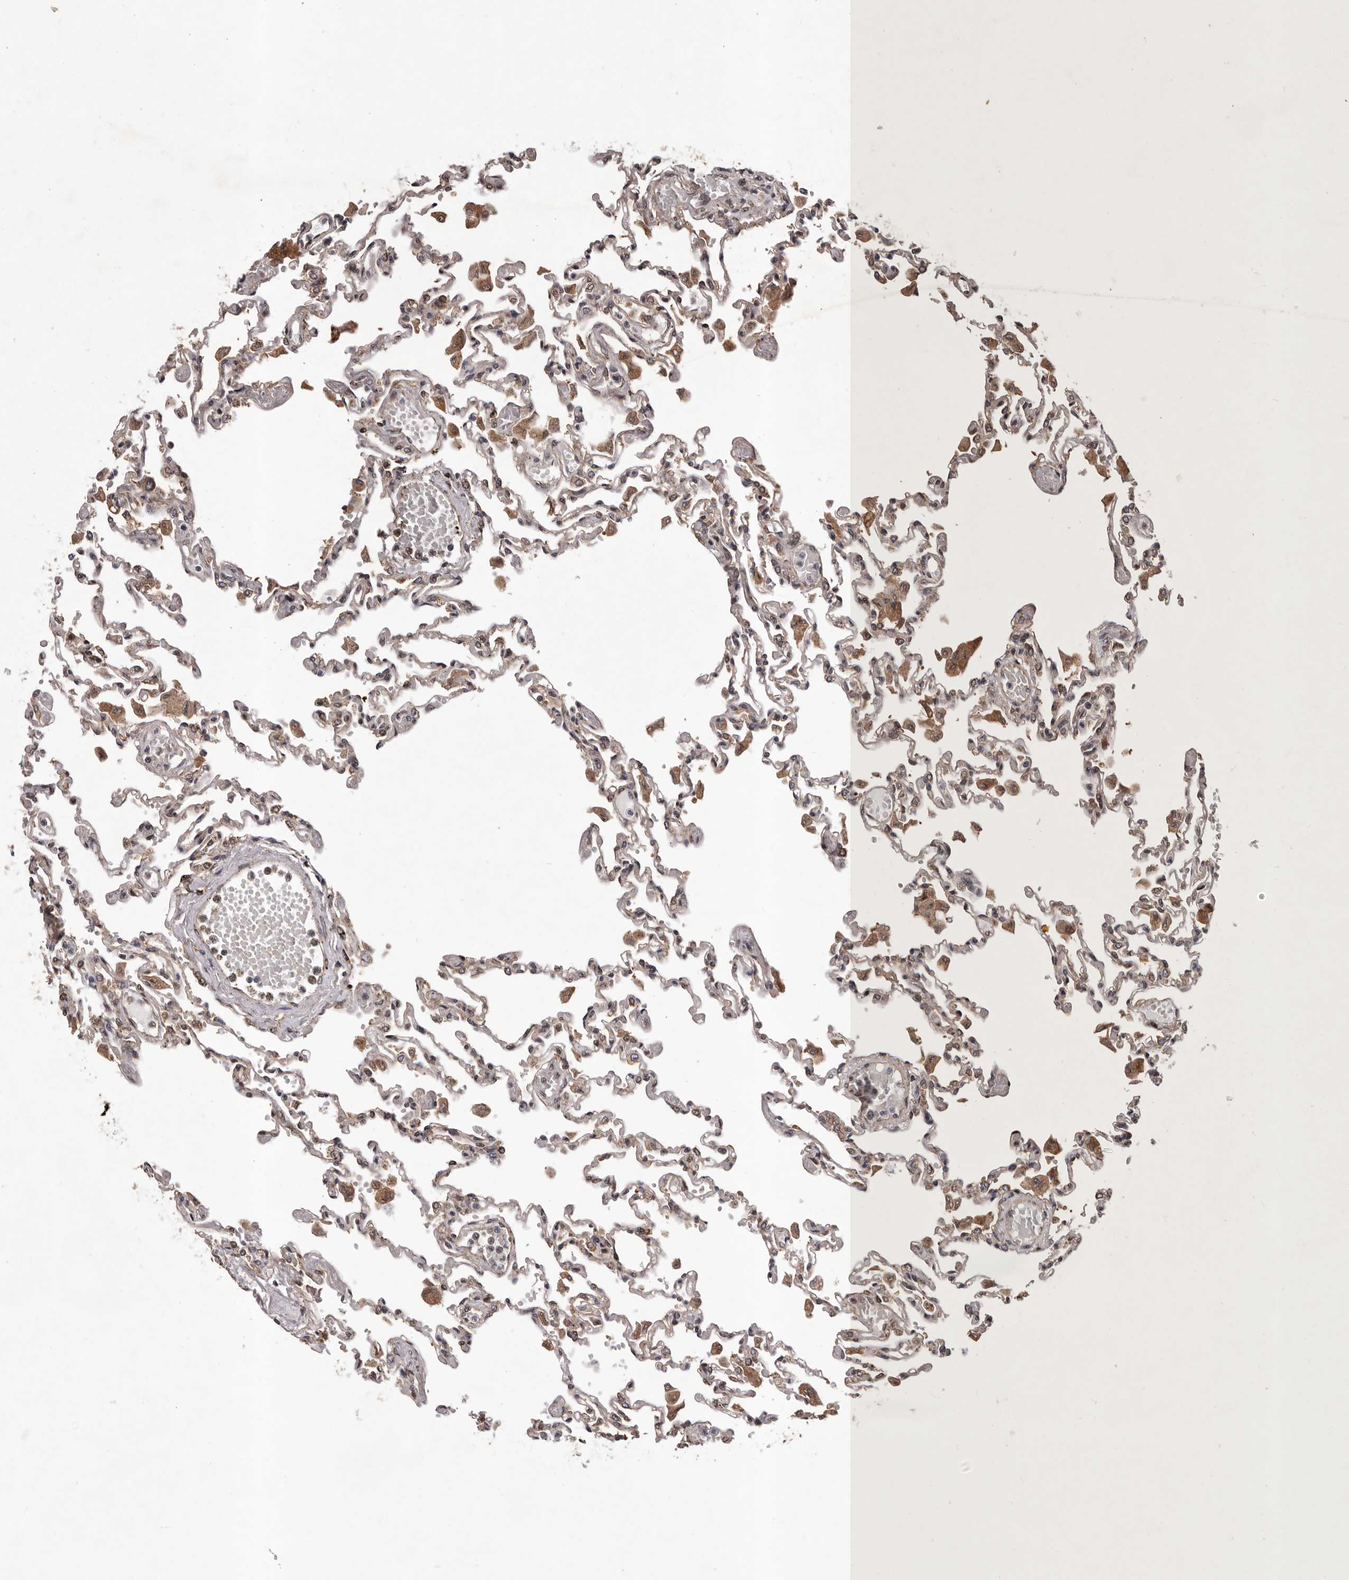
{"staining": {"intensity": "weak", "quantity": "25%-75%", "location": "cytoplasmic/membranous"}, "tissue": "lung", "cell_type": "Alveolar cells", "image_type": "normal", "snomed": [{"axis": "morphology", "description": "Normal tissue, NOS"}, {"axis": "topography", "description": "Bronchus"}, {"axis": "topography", "description": "Lung"}], "caption": "Immunohistochemical staining of benign lung shows weak cytoplasmic/membranous protein positivity in about 25%-75% of alveolar cells.", "gene": "GADD45B", "patient": {"sex": "female", "age": 49}}